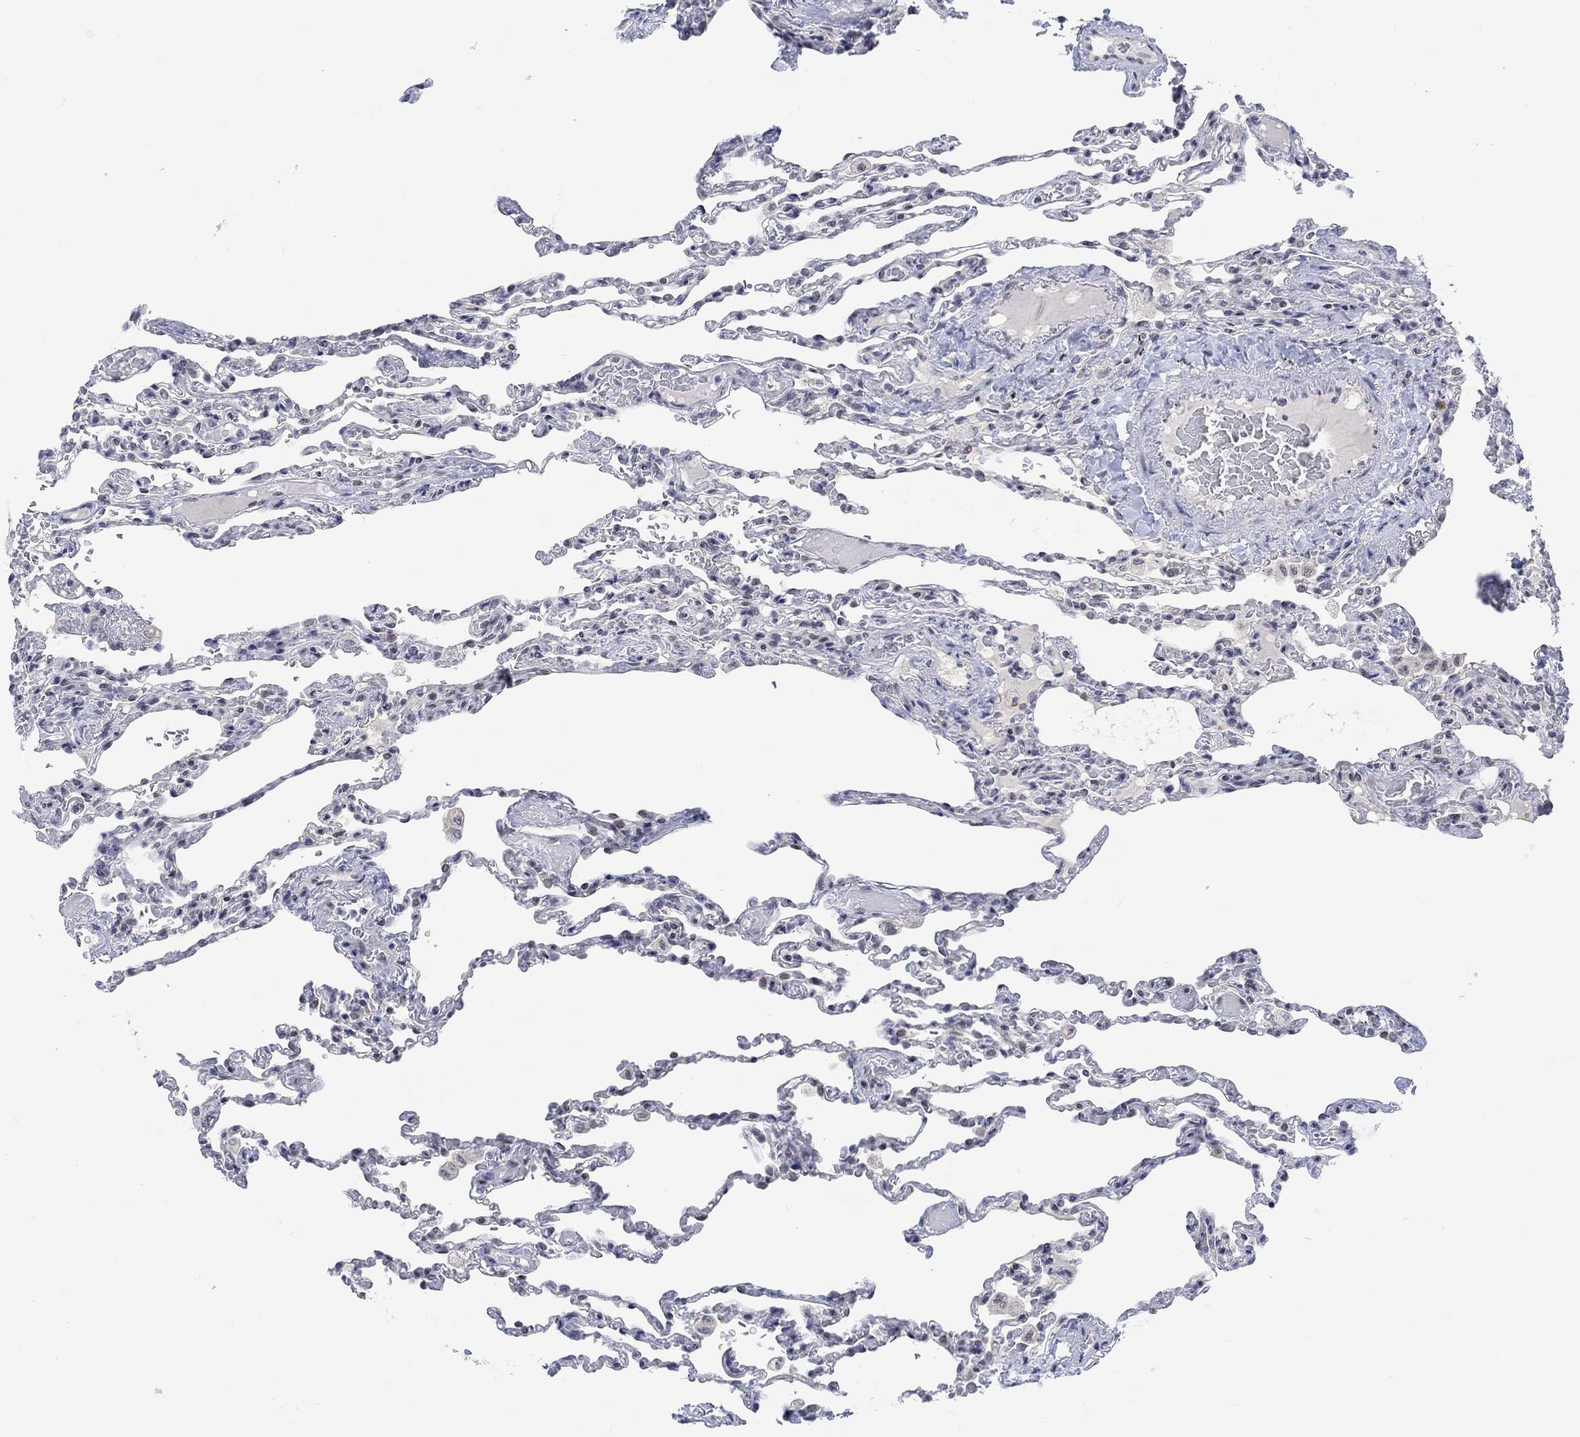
{"staining": {"intensity": "negative", "quantity": "none", "location": "none"}, "tissue": "lung", "cell_type": "Alveolar cells", "image_type": "normal", "snomed": [{"axis": "morphology", "description": "Normal tissue, NOS"}, {"axis": "topography", "description": "Lung"}], "caption": "Immunohistochemical staining of unremarkable lung exhibits no significant positivity in alveolar cells.", "gene": "DCX", "patient": {"sex": "female", "age": 43}}